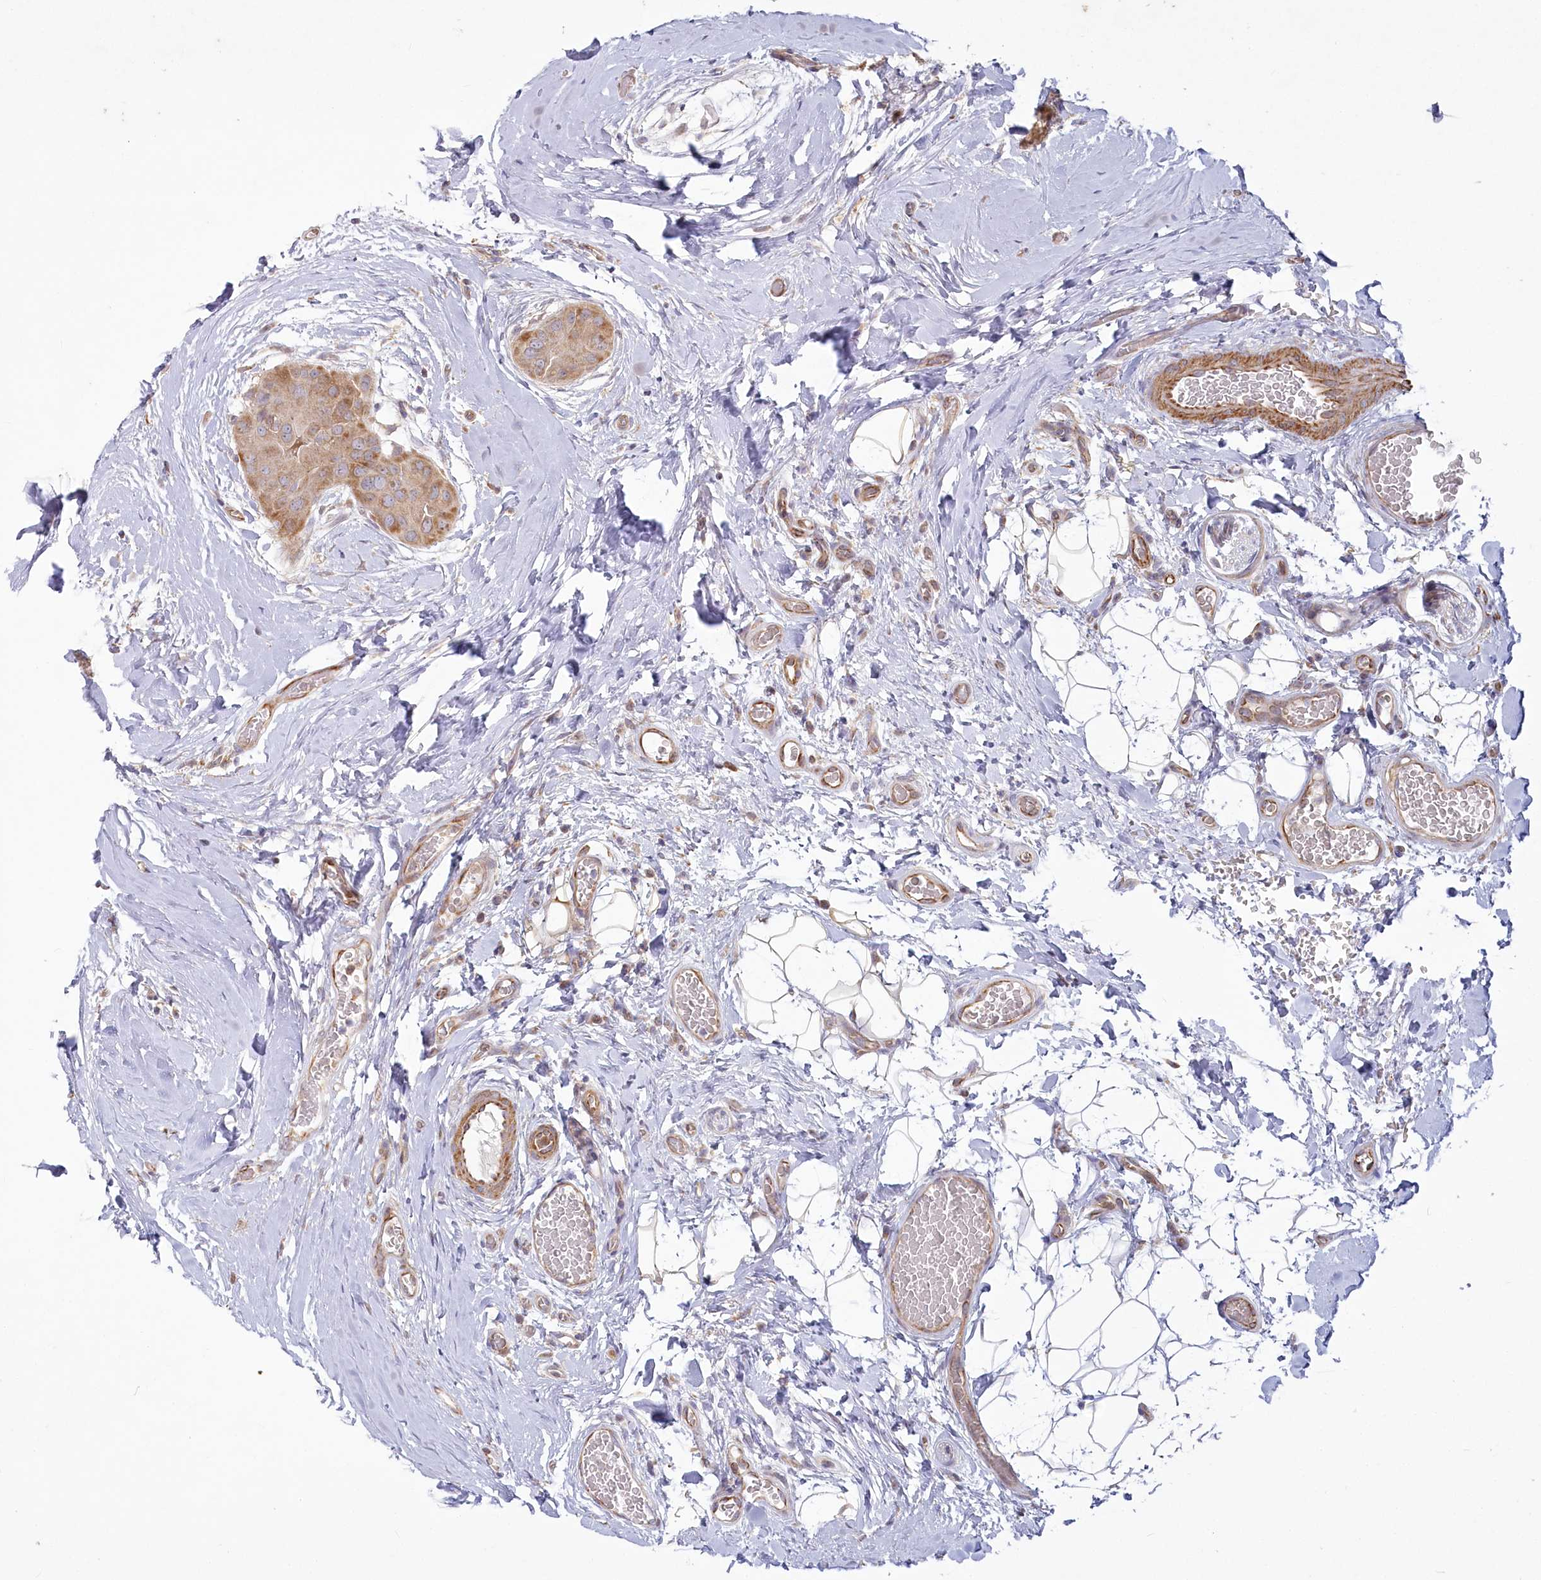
{"staining": {"intensity": "moderate", "quantity": ">75%", "location": "cytoplasmic/membranous"}, "tissue": "thyroid cancer", "cell_type": "Tumor cells", "image_type": "cancer", "snomed": [{"axis": "morphology", "description": "Papillary adenocarcinoma, NOS"}, {"axis": "topography", "description": "Thyroid gland"}], "caption": "Immunohistochemistry (DAB) staining of human thyroid cancer (papillary adenocarcinoma) reveals moderate cytoplasmic/membranous protein expression in about >75% of tumor cells. Immunohistochemistry stains the protein in brown and the nuclei are stained blue.", "gene": "MTG1", "patient": {"sex": "male", "age": 33}}